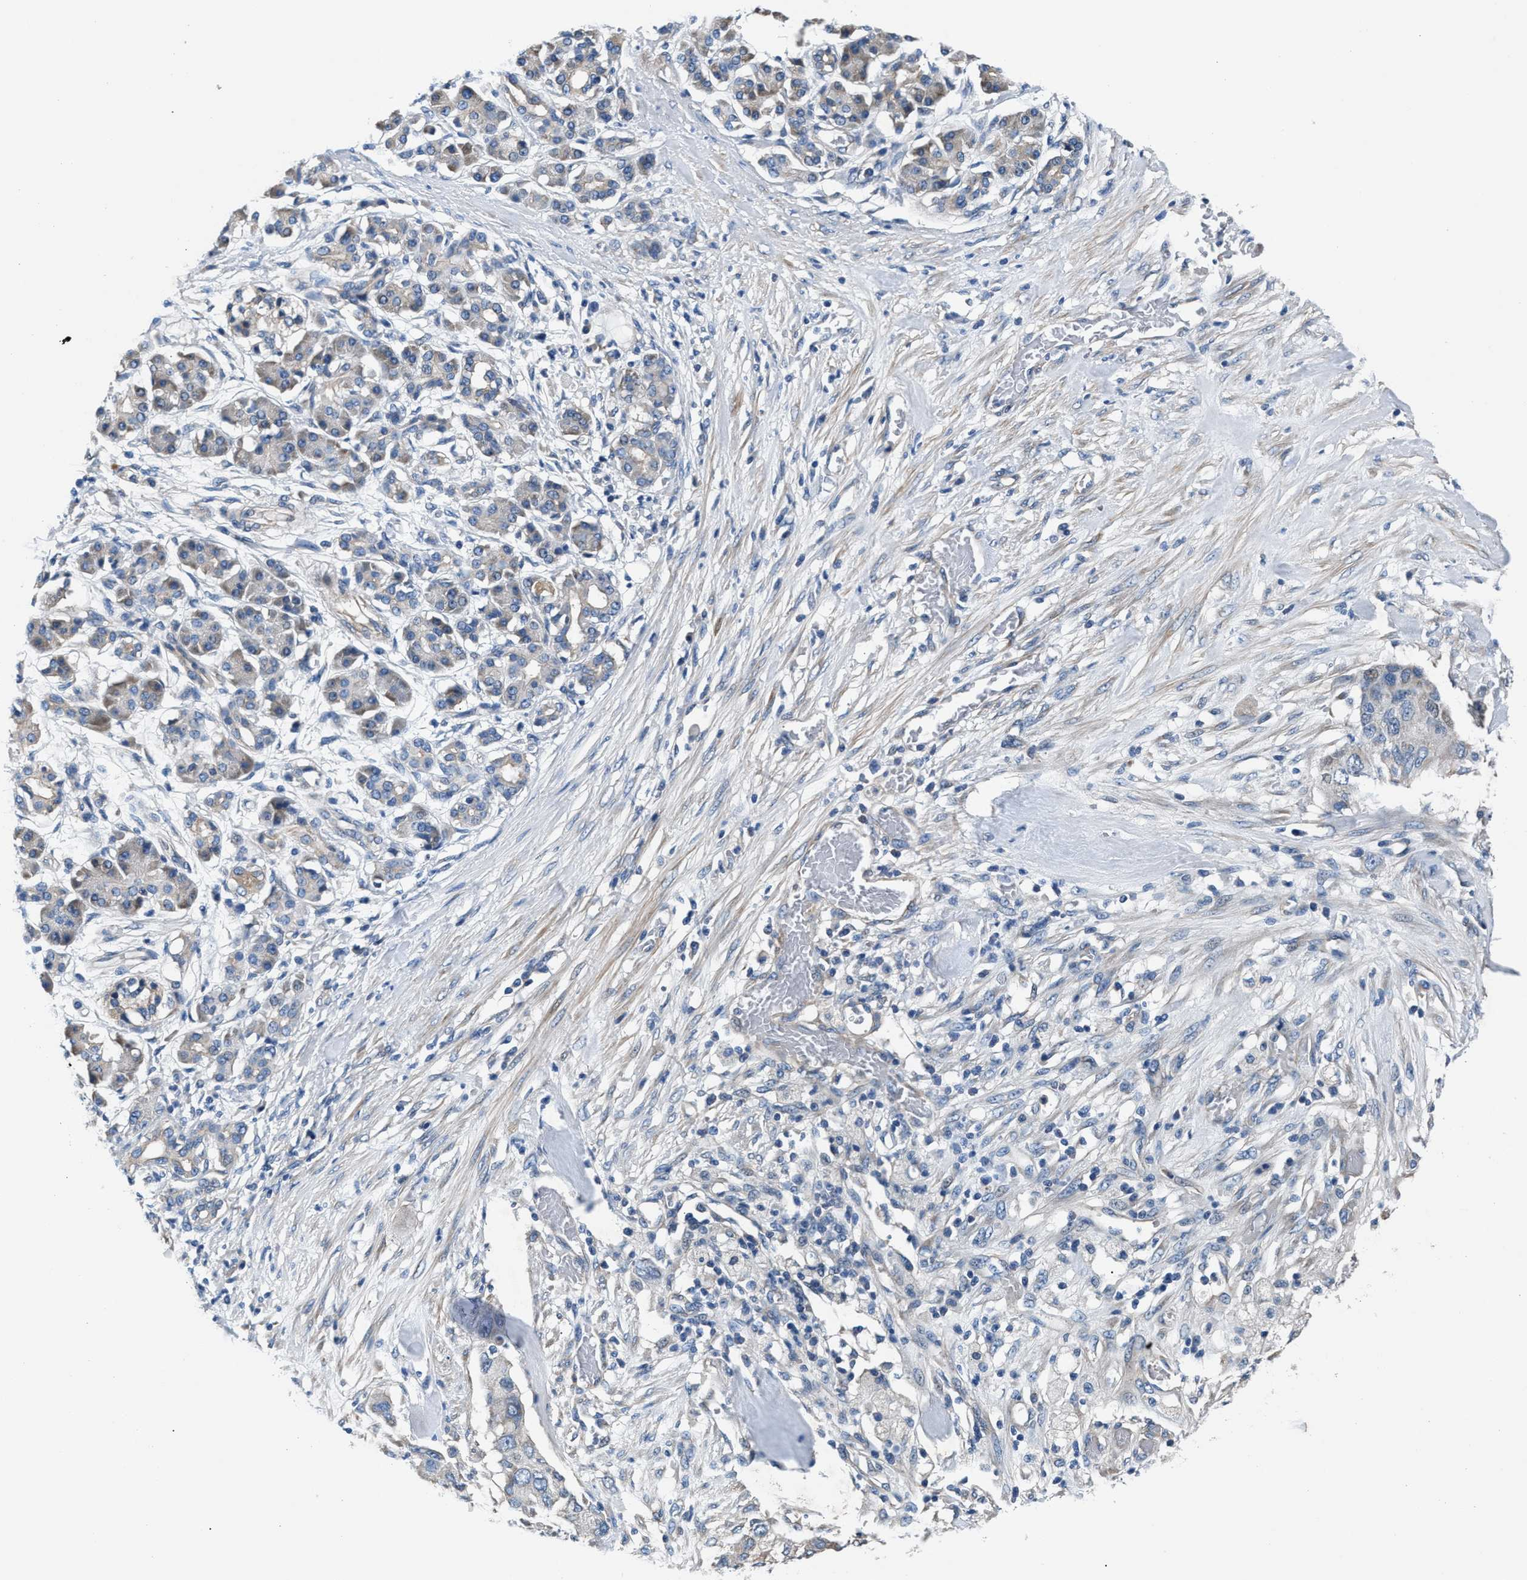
{"staining": {"intensity": "negative", "quantity": "none", "location": "none"}, "tissue": "pancreatic cancer", "cell_type": "Tumor cells", "image_type": "cancer", "snomed": [{"axis": "morphology", "description": "Adenocarcinoma, NOS"}, {"axis": "topography", "description": "Pancreas"}], "caption": "A high-resolution histopathology image shows immunohistochemistry staining of pancreatic cancer (adenocarcinoma), which reveals no significant expression in tumor cells.", "gene": "CDRT4", "patient": {"sex": "female", "age": 56}}